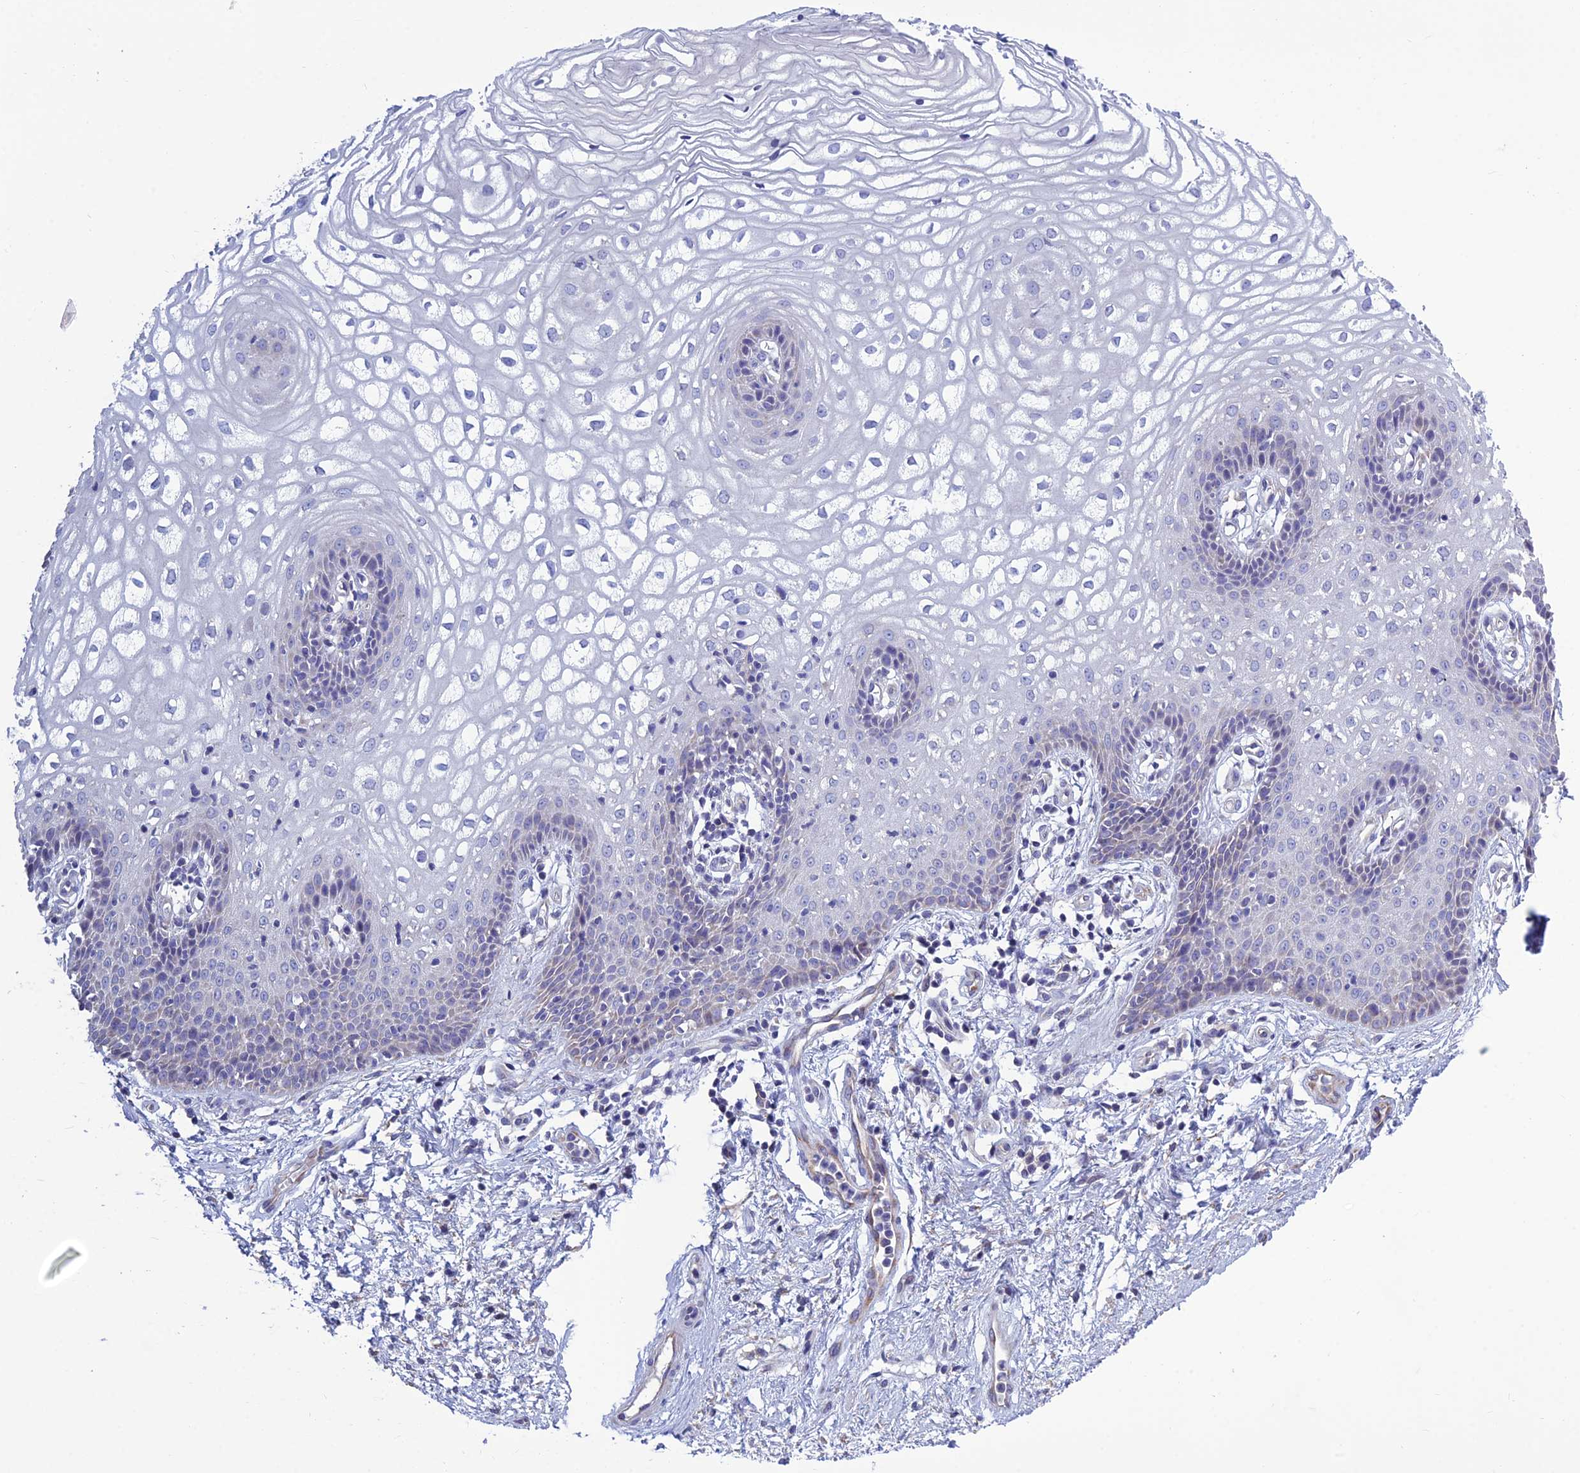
{"staining": {"intensity": "negative", "quantity": "none", "location": "none"}, "tissue": "vagina", "cell_type": "Squamous epithelial cells", "image_type": "normal", "snomed": [{"axis": "morphology", "description": "Normal tissue, NOS"}, {"axis": "topography", "description": "Vagina"}], "caption": "Photomicrograph shows no protein positivity in squamous epithelial cells of unremarkable vagina.", "gene": "BHMT2", "patient": {"sex": "female", "age": 34}}